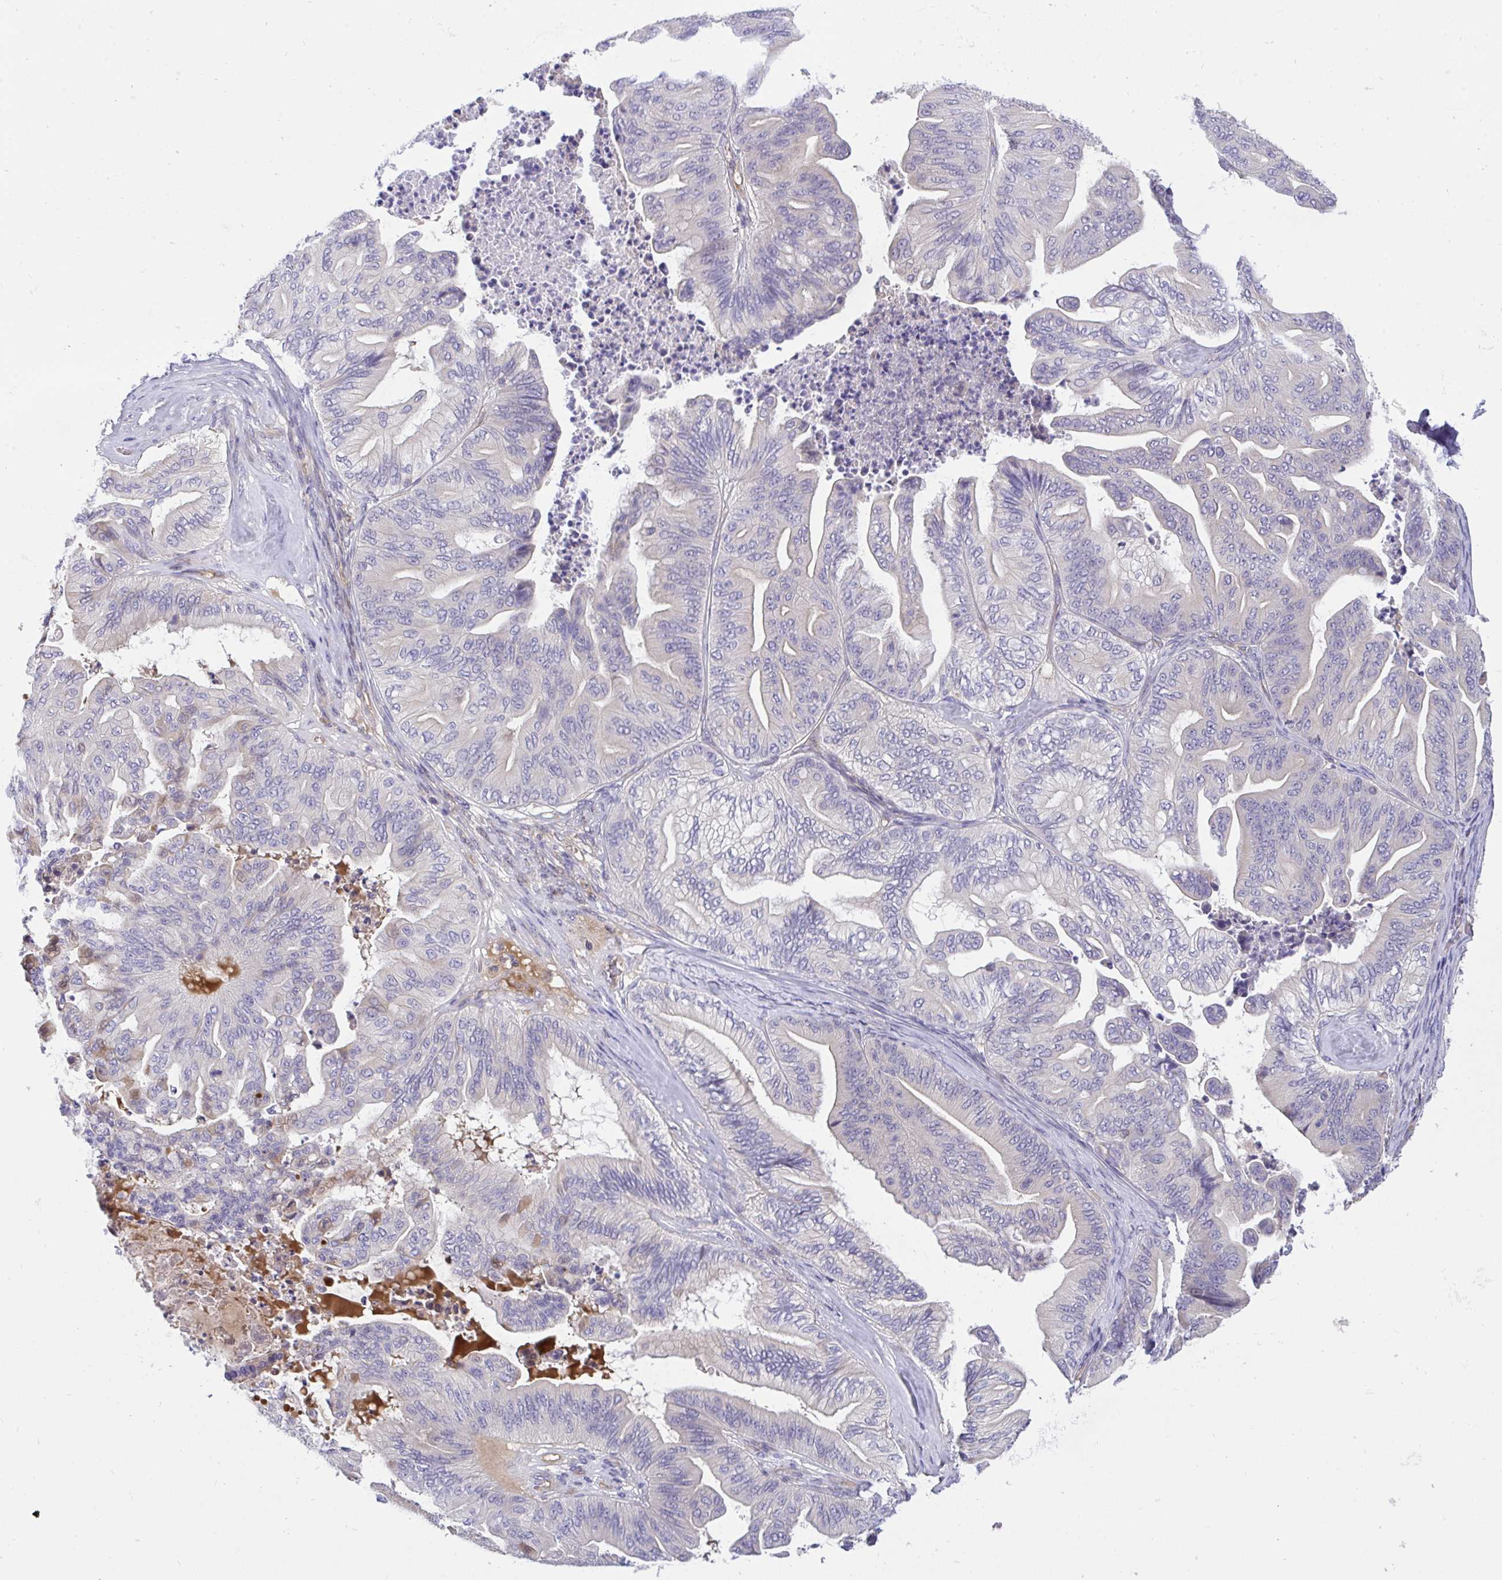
{"staining": {"intensity": "negative", "quantity": "none", "location": "none"}, "tissue": "ovarian cancer", "cell_type": "Tumor cells", "image_type": "cancer", "snomed": [{"axis": "morphology", "description": "Cystadenocarcinoma, mucinous, NOS"}, {"axis": "topography", "description": "Ovary"}], "caption": "The image displays no staining of tumor cells in mucinous cystadenocarcinoma (ovarian). Brightfield microscopy of IHC stained with DAB (brown) and hematoxylin (blue), captured at high magnification.", "gene": "C19orf54", "patient": {"sex": "female", "age": 67}}